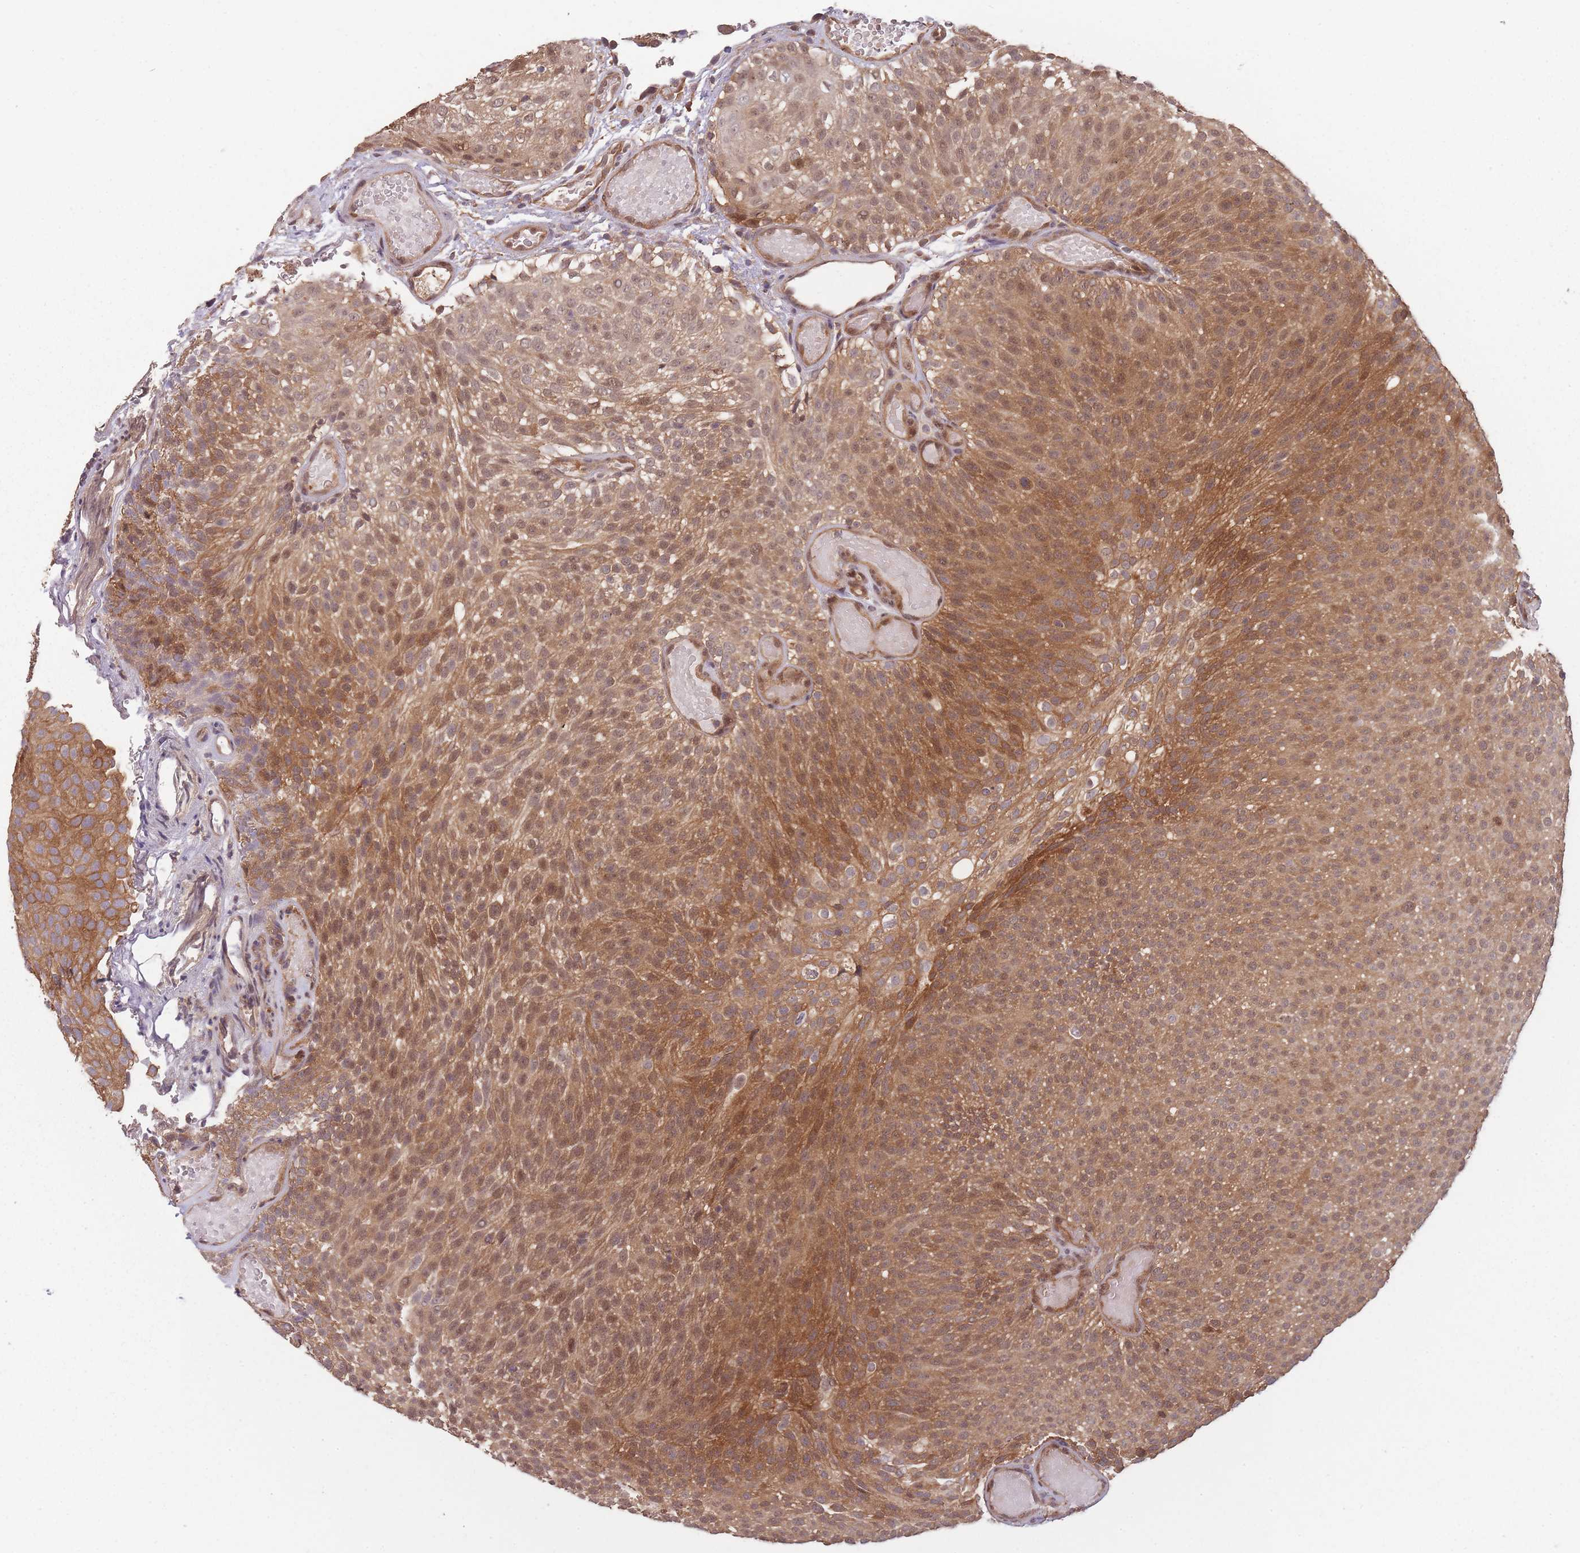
{"staining": {"intensity": "moderate", "quantity": ">75%", "location": "cytoplasmic/membranous,nuclear"}, "tissue": "urothelial cancer", "cell_type": "Tumor cells", "image_type": "cancer", "snomed": [{"axis": "morphology", "description": "Urothelial carcinoma, Low grade"}, {"axis": "topography", "description": "Urinary bladder"}], "caption": "Approximately >75% of tumor cells in human urothelial carcinoma (low-grade) exhibit moderate cytoplasmic/membranous and nuclear protein expression as visualized by brown immunohistochemical staining.", "gene": "PPP6R3", "patient": {"sex": "male", "age": 78}}